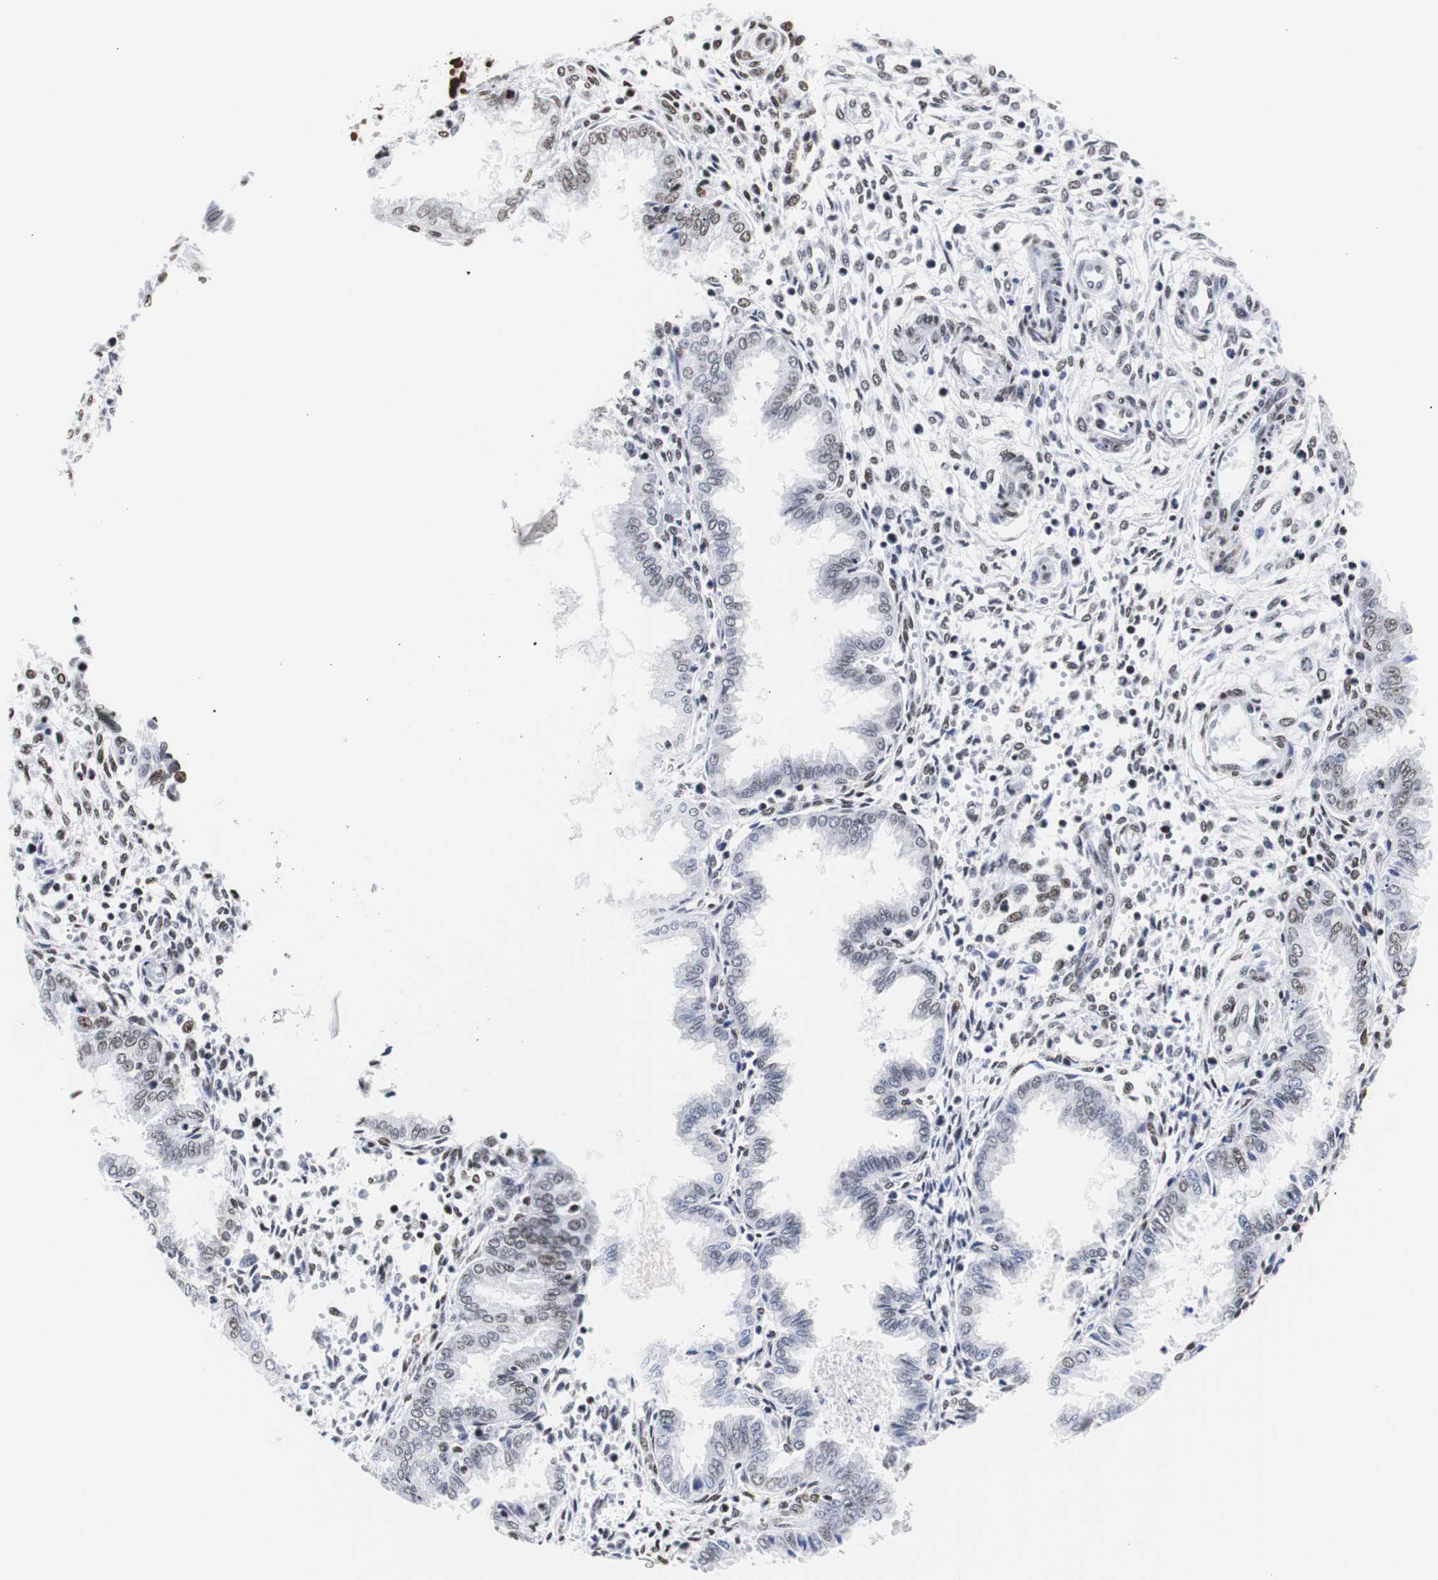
{"staining": {"intensity": "strong", "quantity": ">75%", "location": "nuclear"}, "tissue": "endometrium", "cell_type": "Cells in endometrial stroma", "image_type": "normal", "snomed": [{"axis": "morphology", "description": "Normal tissue, NOS"}, {"axis": "topography", "description": "Endometrium"}], "caption": "A high amount of strong nuclear positivity is appreciated in approximately >75% of cells in endometrial stroma in normal endometrium. Using DAB (3,3'-diaminobenzidine) (brown) and hematoxylin (blue) stains, captured at high magnification using brightfield microscopy.", "gene": "HNRNPH2", "patient": {"sex": "female", "age": 33}}